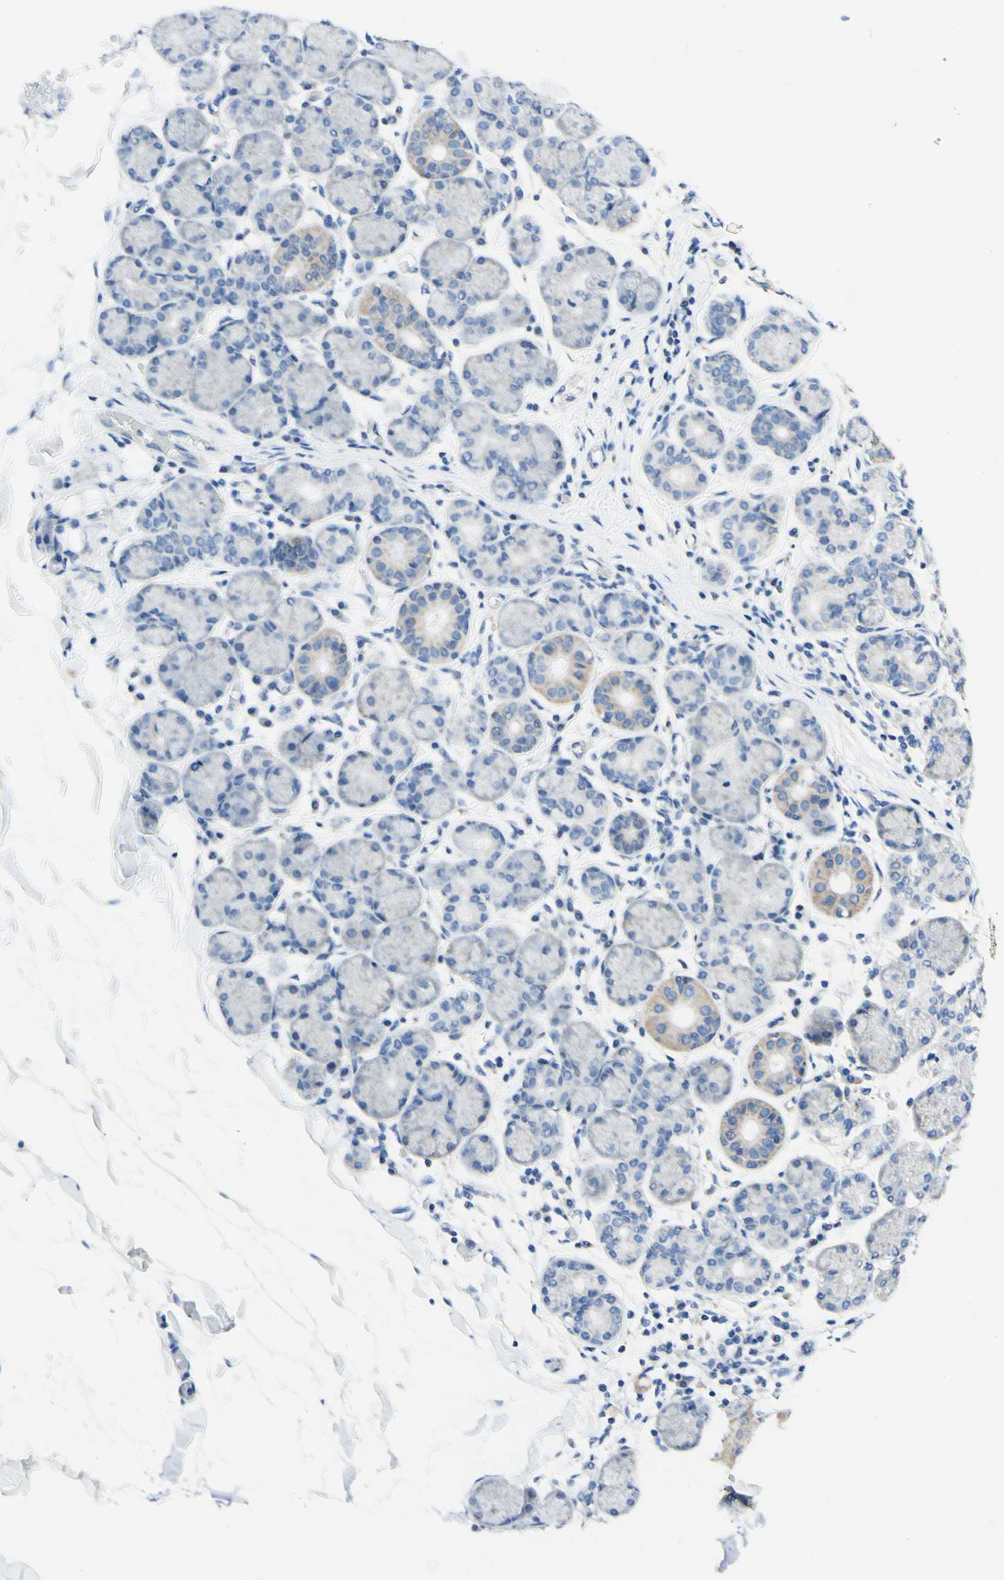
{"staining": {"intensity": "weak", "quantity": "<25%", "location": "cytoplasmic/membranous"}, "tissue": "salivary gland", "cell_type": "Glandular cells", "image_type": "normal", "snomed": [{"axis": "morphology", "description": "Normal tissue, NOS"}, {"axis": "topography", "description": "Salivary gland"}], "caption": "Immunohistochemistry (IHC) histopathology image of benign salivary gland stained for a protein (brown), which reveals no staining in glandular cells. The staining is performed using DAB (3,3'-diaminobenzidine) brown chromogen with nuclei counter-stained in using hematoxylin.", "gene": "ARMC10", "patient": {"sex": "female", "age": 24}}